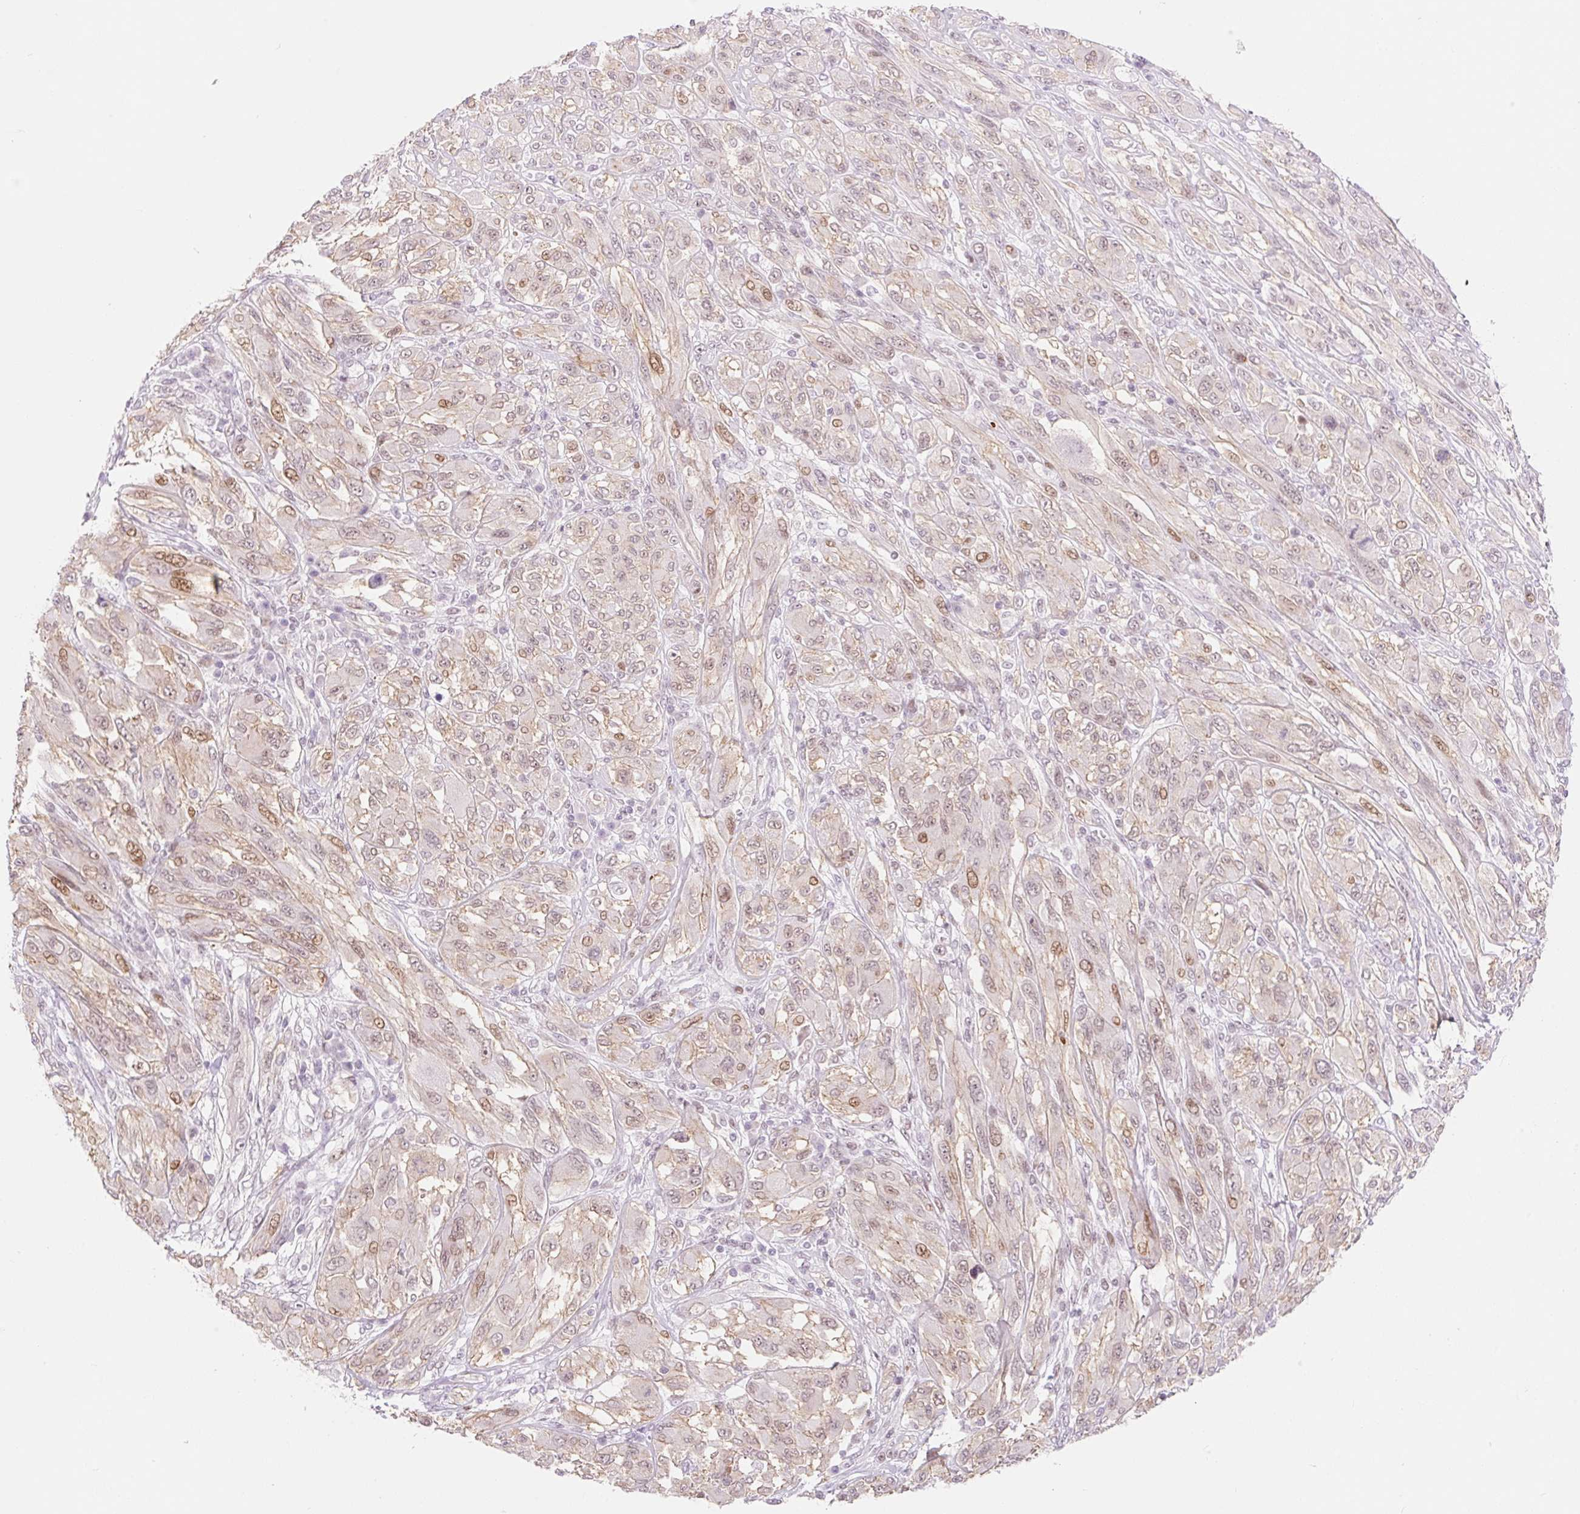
{"staining": {"intensity": "moderate", "quantity": "25%-75%", "location": "nuclear"}, "tissue": "melanoma", "cell_type": "Tumor cells", "image_type": "cancer", "snomed": [{"axis": "morphology", "description": "Malignant melanoma, NOS"}, {"axis": "topography", "description": "Skin"}], "caption": "Immunohistochemical staining of human melanoma displays moderate nuclear protein expression in about 25%-75% of tumor cells.", "gene": "H2BW1", "patient": {"sex": "female", "age": 91}}